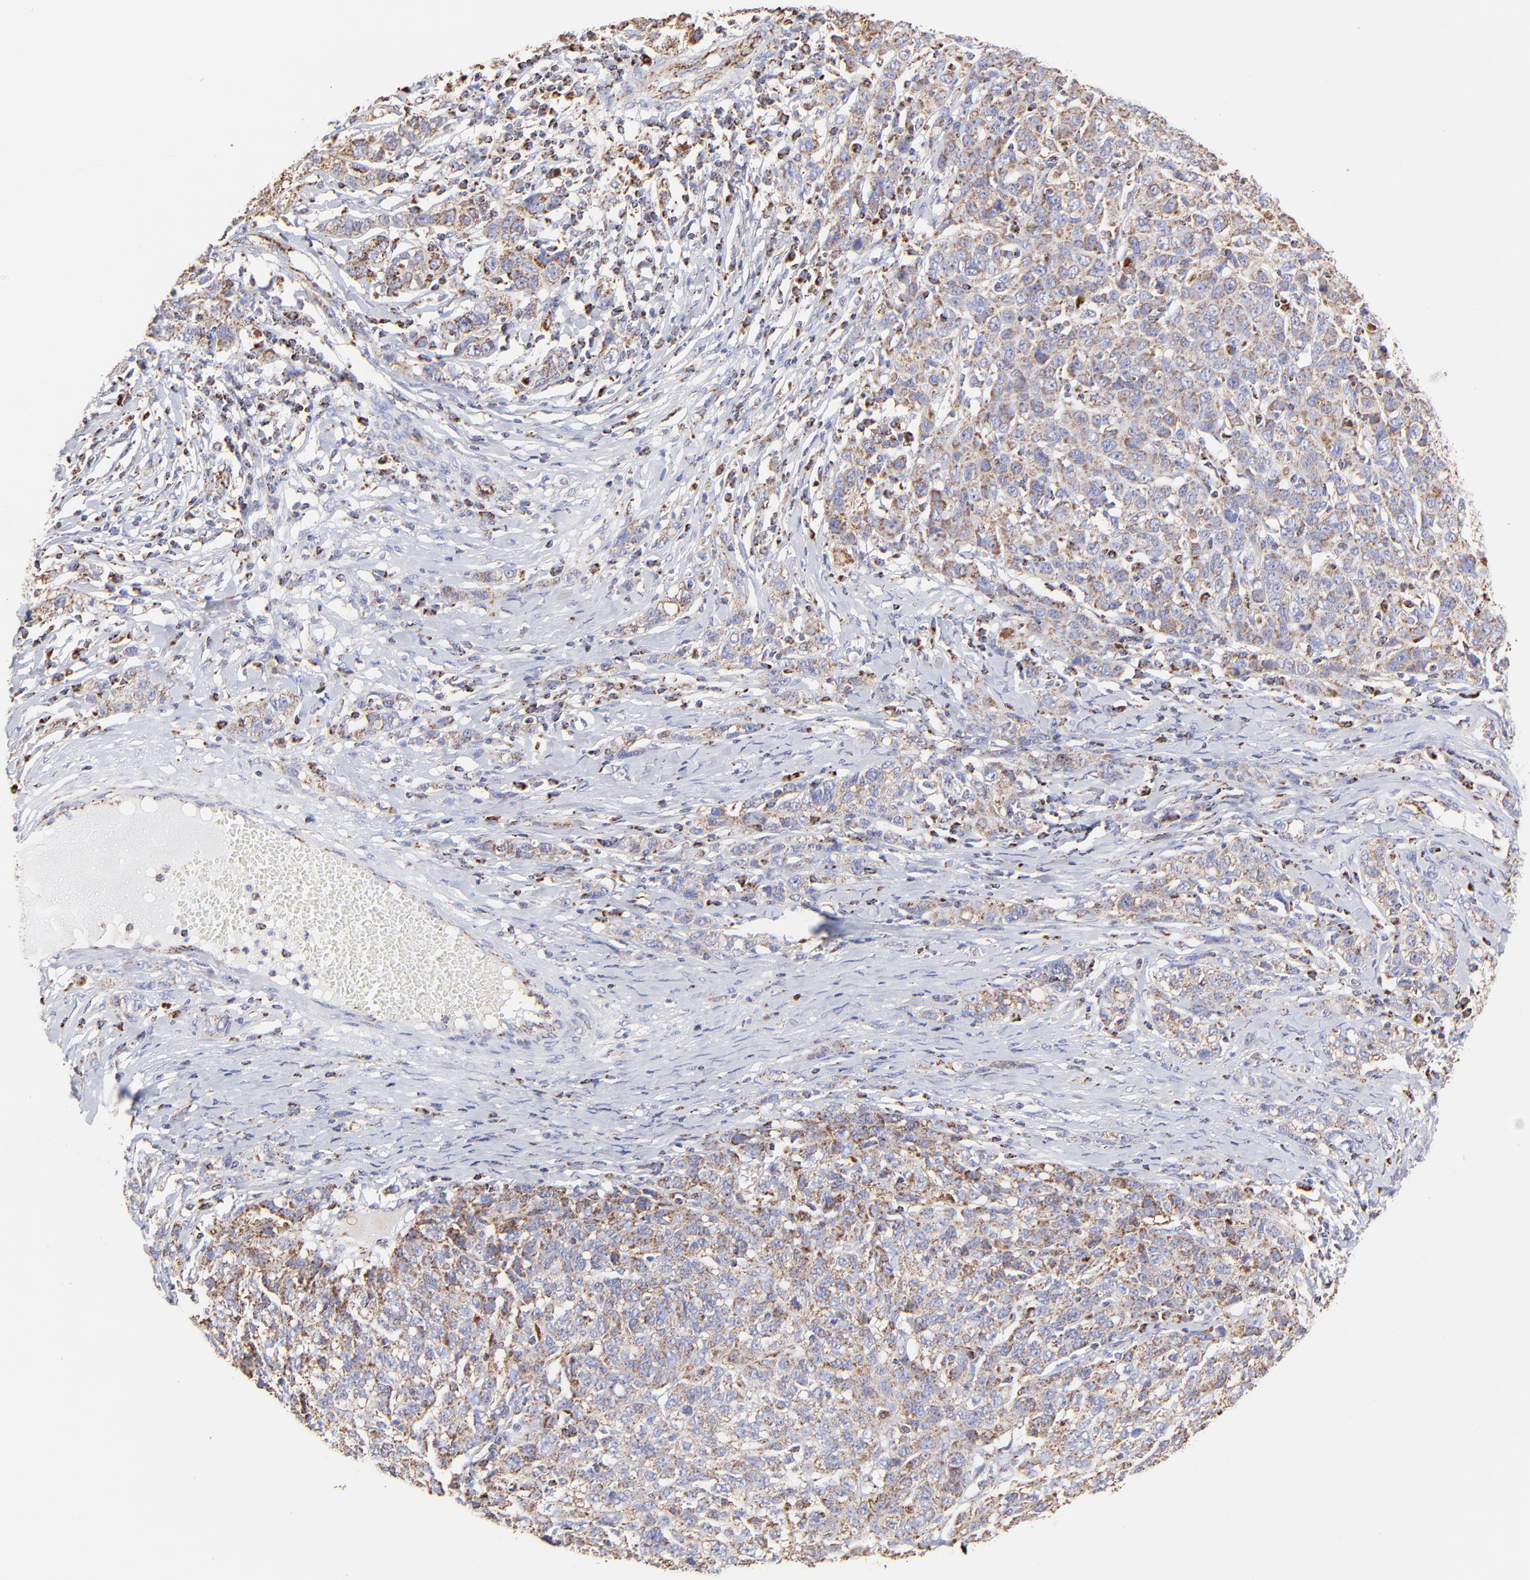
{"staining": {"intensity": "moderate", "quantity": ">75%", "location": "cytoplasmic/membranous"}, "tissue": "ovarian cancer", "cell_type": "Tumor cells", "image_type": "cancer", "snomed": [{"axis": "morphology", "description": "Cystadenocarcinoma, serous, NOS"}, {"axis": "topography", "description": "Ovary"}], "caption": "Ovarian cancer (serous cystadenocarcinoma) tissue shows moderate cytoplasmic/membranous positivity in about >75% of tumor cells, visualized by immunohistochemistry. (DAB IHC, brown staining for protein, blue staining for nuclei).", "gene": "ECH1", "patient": {"sex": "female", "age": 71}}